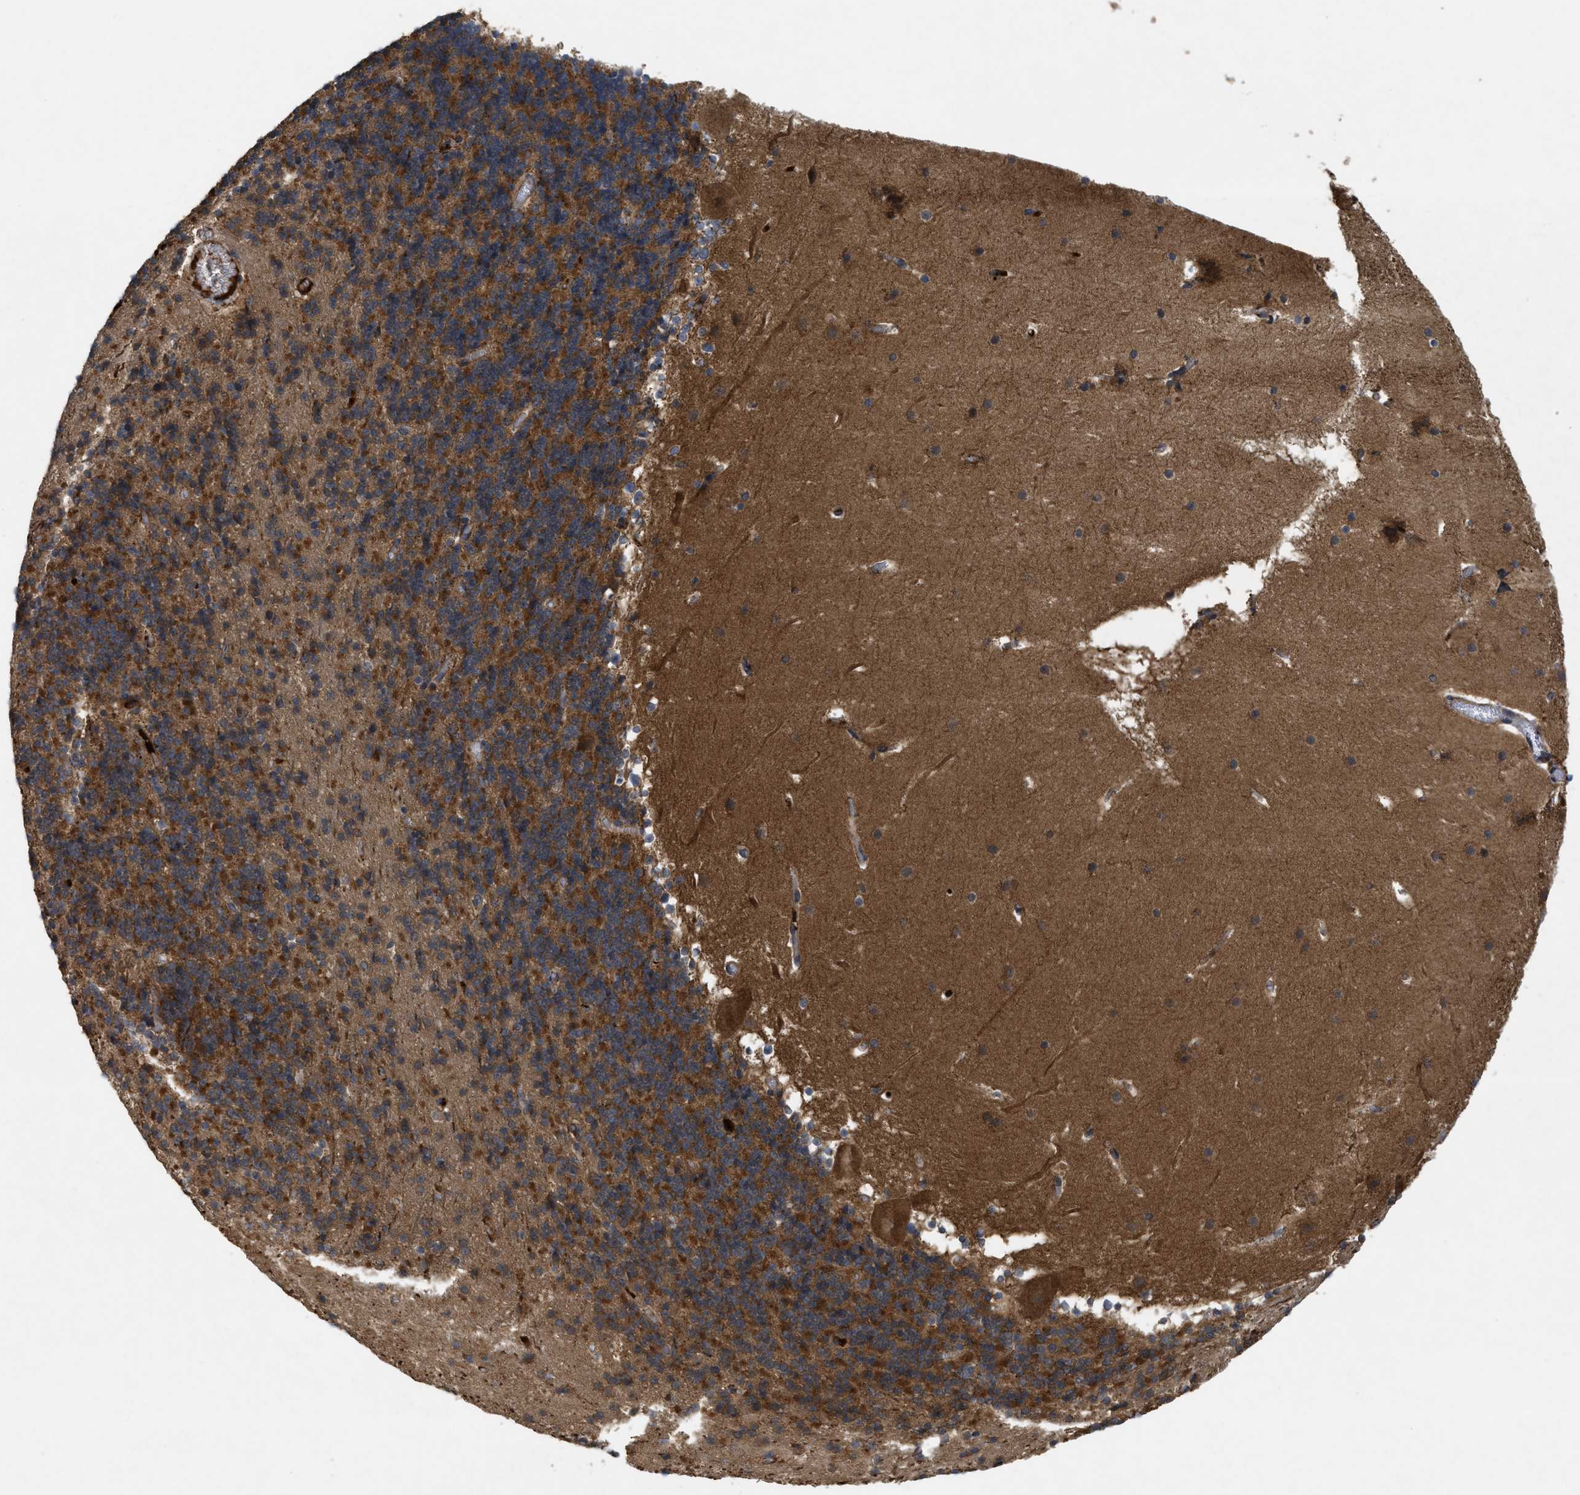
{"staining": {"intensity": "moderate", "quantity": ">75%", "location": "cytoplasmic/membranous"}, "tissue": "cerebellum", "cell_type": "Cells in granular layer", "image_type": "normal", "snomed": [{"axis": "morphology", "description": "Normal tissue, NOS"}, {"axis": "topography", "description": "Cerebellum"}], "caption": "DAB immunohistochemical staining of unremarkable human cerebellum demonstrates moderate cytoplasmic/membranous protein expression in about >75% of cells in granular layer.", "gene": "RAB2A", "patient": {"sex": "male", "age": 45}}